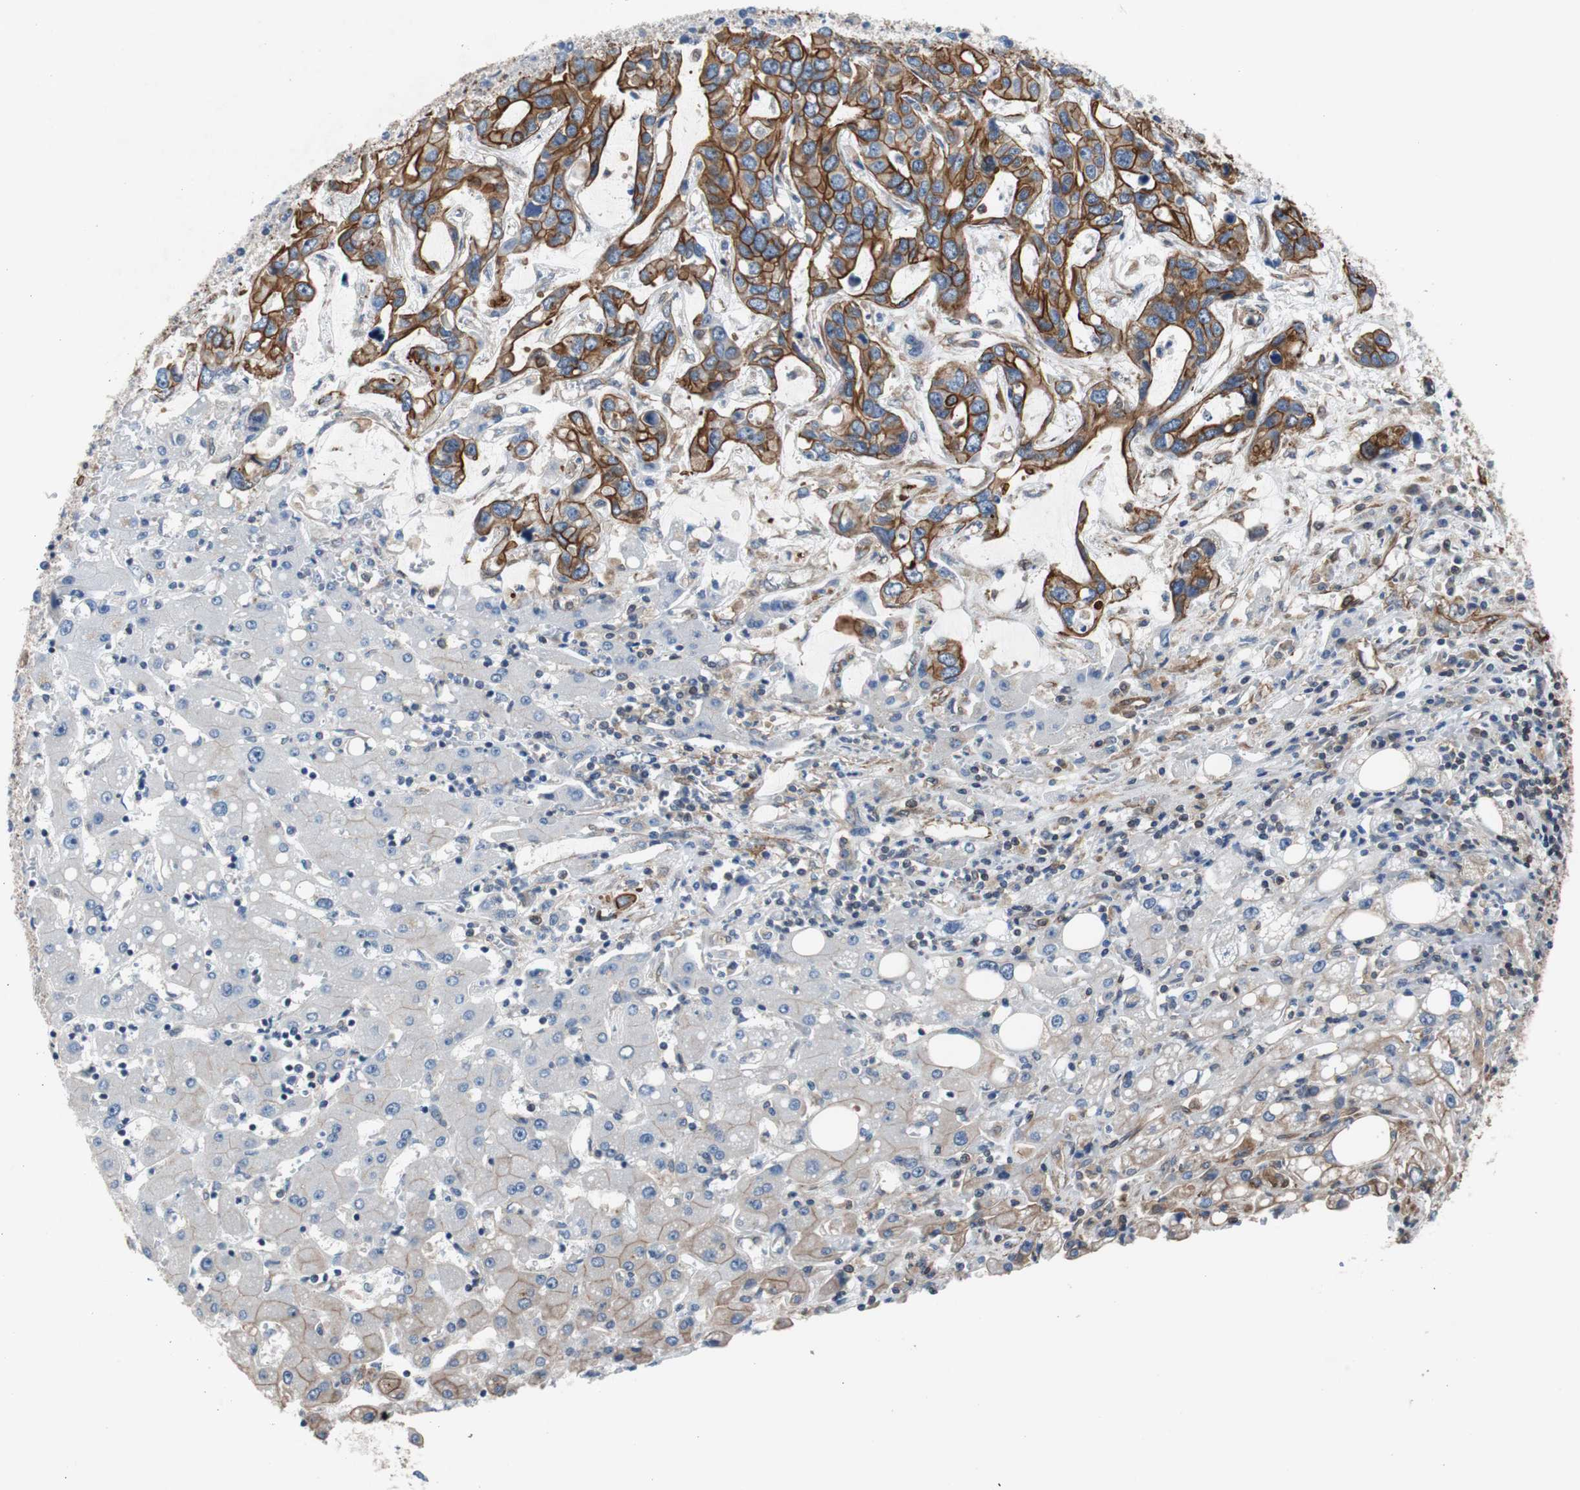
{"staining": {"intensity": "strong", "quantity": "25%-75%", "location": "cytoplasmic/membranous"}, "tissue": "liver cancer", "cell_type": "Tumor cells", "image_type": "cancer", "snomed": [{"axis": "morphology", "description": "Cholangiocarcinoma"}, {"axis": "topography", "description": "Liver"}], "caption": "Immunohistochemical staining of liver cancer (cholangiocarcinoma) shows strong cytoplasmic/membranous protein staining in about 25%-75% of tumor cells. (DAB IHC with brightfield microscopy, high magnification).", "gene": "KIF3B", "patient": {"sex": "female", "age": 65}}